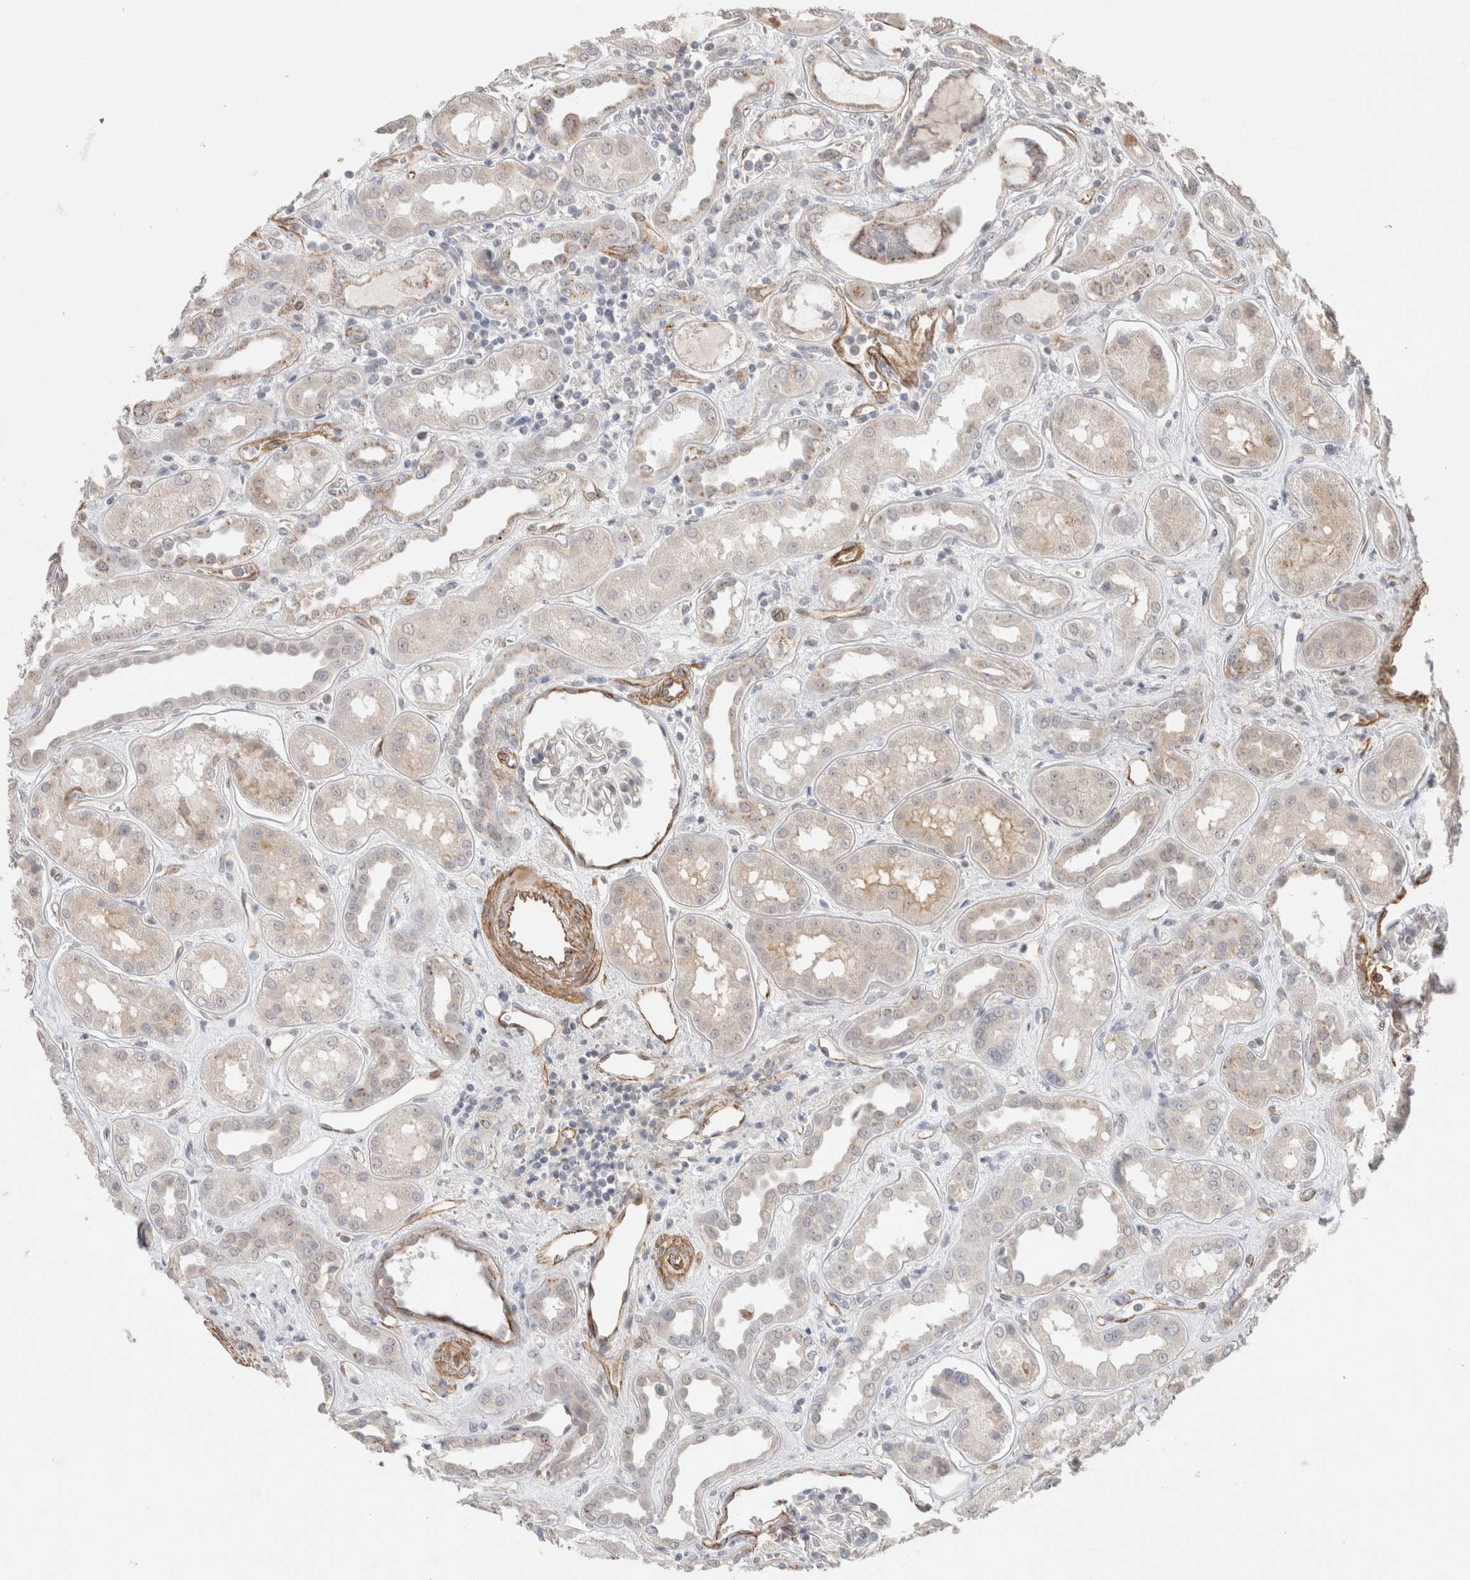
{"staining": {"intensity": "negative", "quantity": "none", "location": "none"}, "tissue": "kidney", "cell_type": "Cells in glomeruli", "image_type": "normal", "snomed": [{"axis": "morphology", "description": "Normal tissue, NOS"}, {"axis": "topography", "description": "Kidney"}], "caption": "This is a photomicrograph of immunohistochemistry staining of unremarkable kidney, which shows no expression in cells in glomeruli. (Immunohistochemistry (ihc), brightfield microscopy, high magnification).", "gene": "CAAP1", "patient": {"sex": "male", "age": 59}}